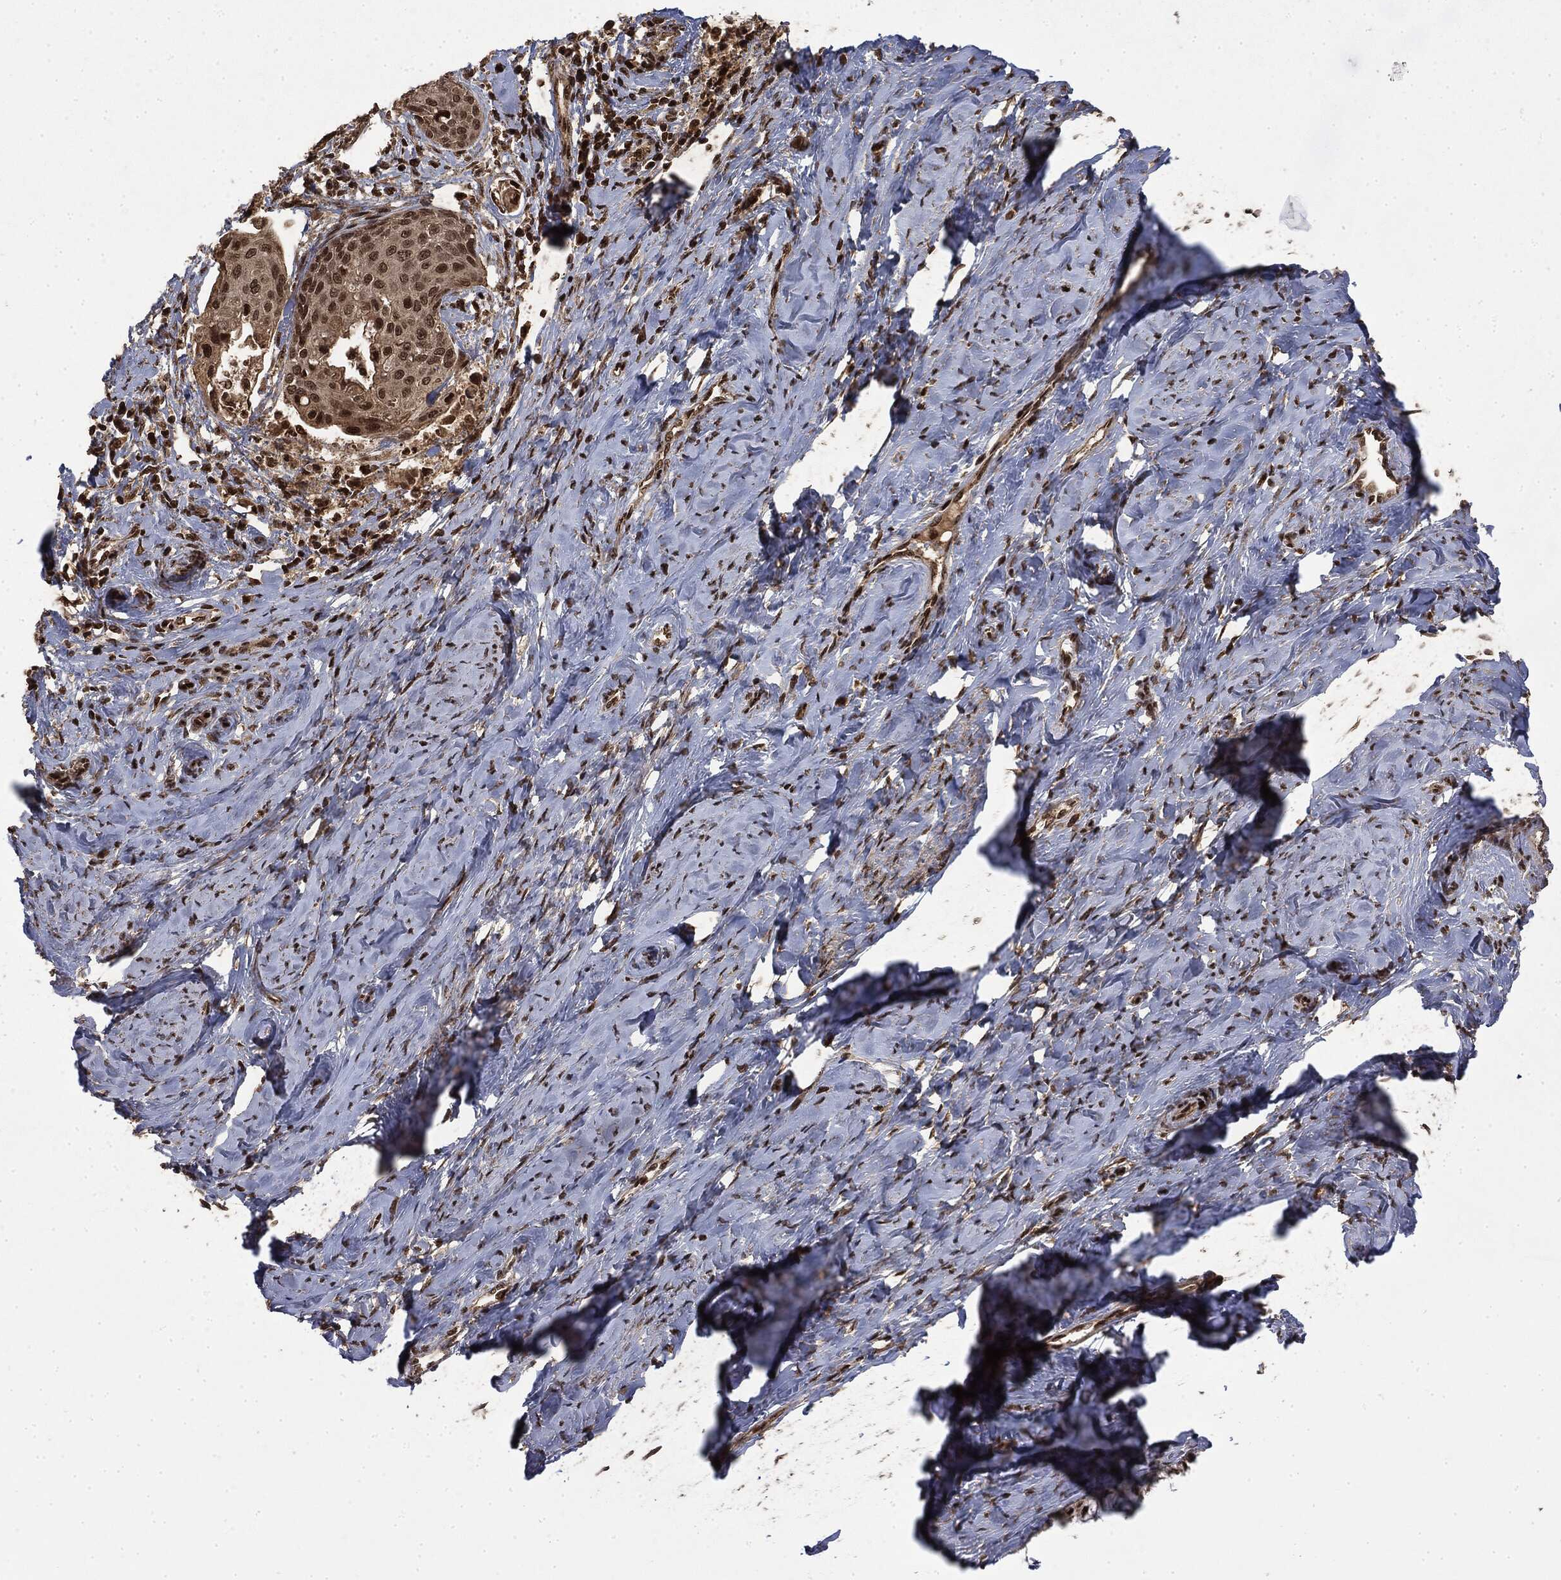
{"staining": {"intensity": "strong", "quantity": "<25%", "location": "nuclear"}, "tissue": "cervical cancer", "cell_type": "Tumor cells", "image_type": "cancer", "snomed": [{"axis": "morphology", "description": "Squamous cell carcinoma, NOS"}, {"axis": "topography", "description": "Cervix"}], "caption": "DAB (3,3'-diaminobenzidine) immunohistochemical staining of human cervical squamous cell carcinoma demonstrates strong nuclear protein positivity in about <25% of tumor cells.", "gene": "CTDP1", "patient": {"sex": "female", "age": 51}}